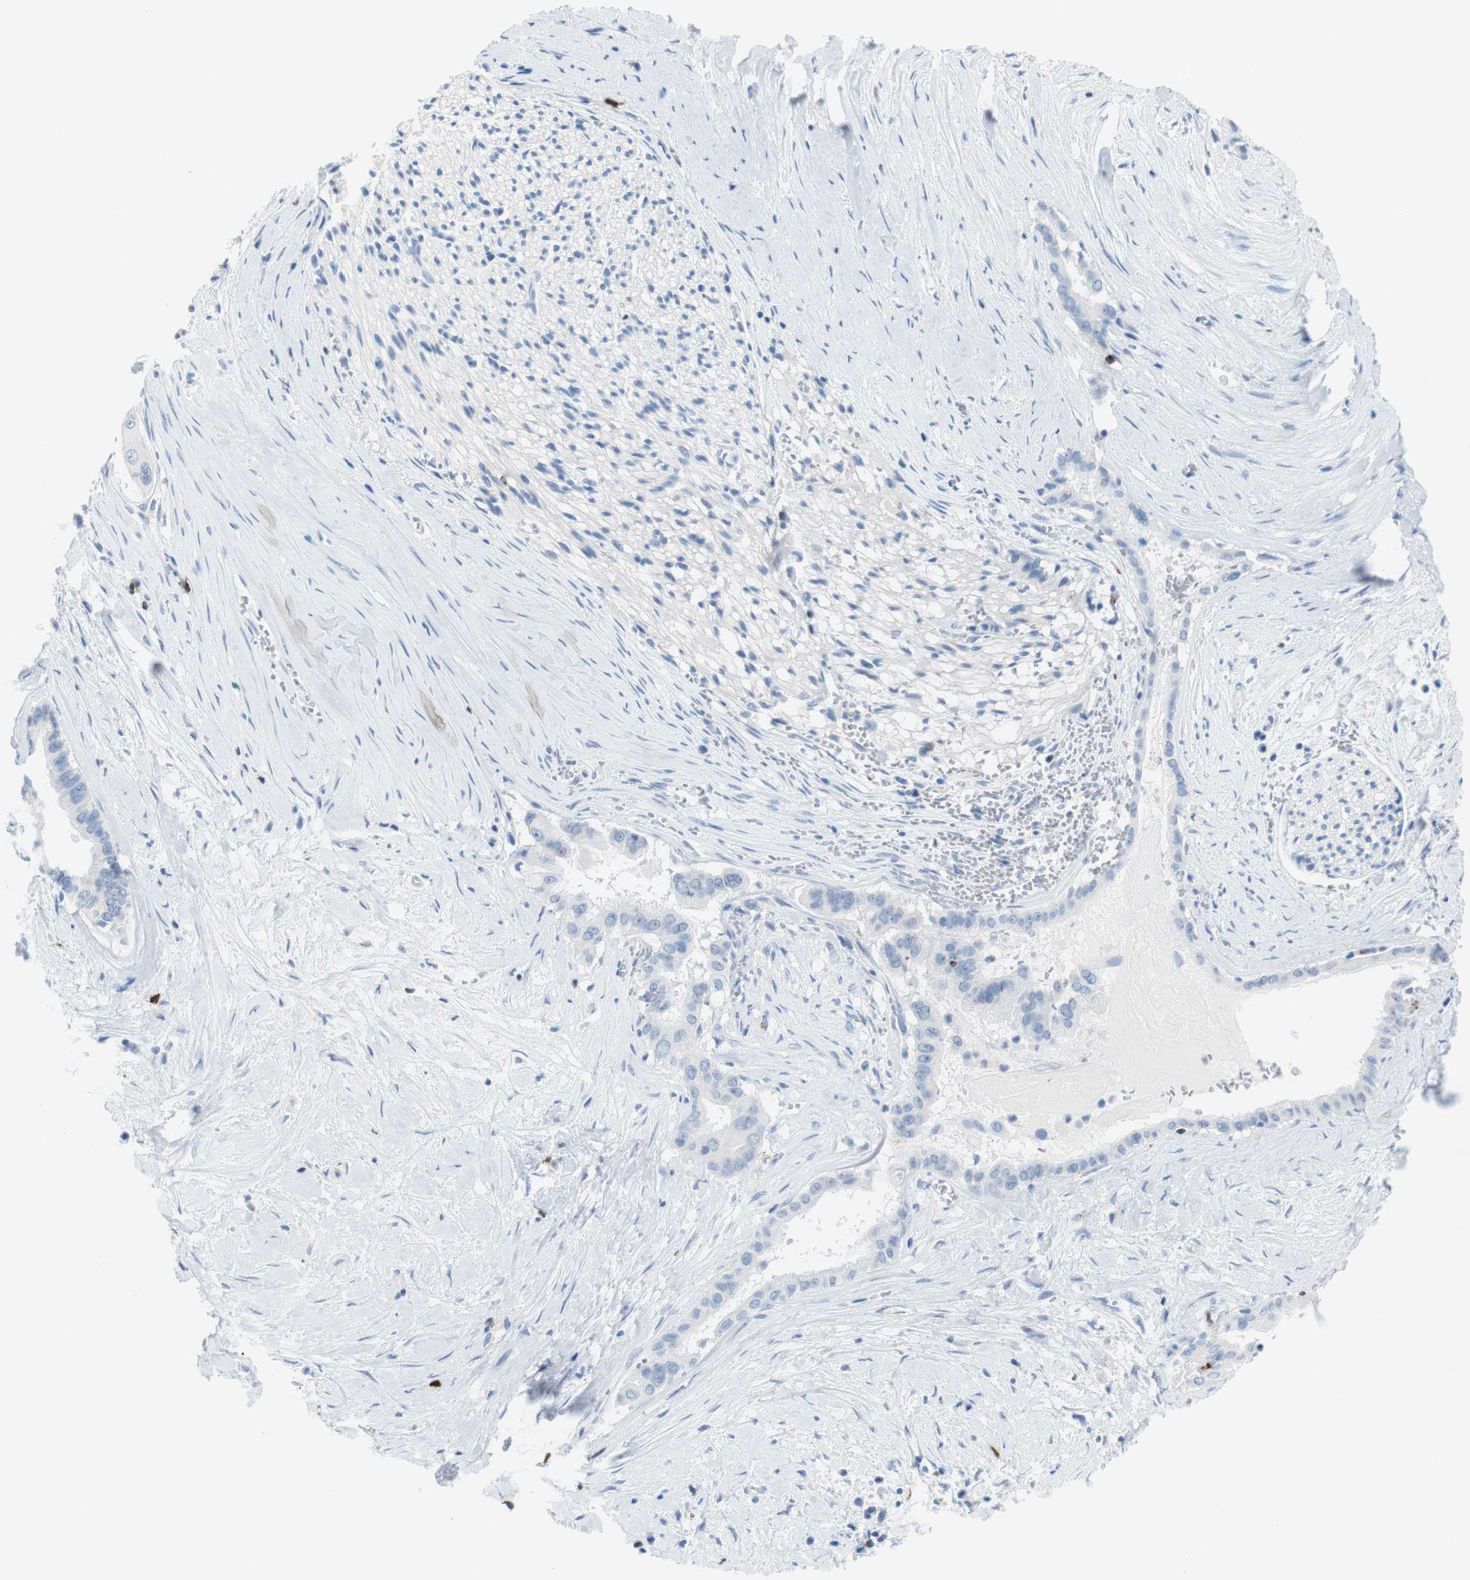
{"staining": {"intensity": "negative", "quantity": "none", "location": "none"}, "tissue": "pancreatic cancer", "cell_type": "Tumor cells", "image_type": "cancer", "snomed": [{"axis": "morphology", "description": "Adenocarcinoma, NOS"}, {"axis": "topography", "description": "Pancreas"}], "caption": "Tumor cells show no significant protein positivity in pancreatic cancer (adenocarcinoma).", "gene": "TNFRSF4", "patient": {"sex": "male", "age": 55}}